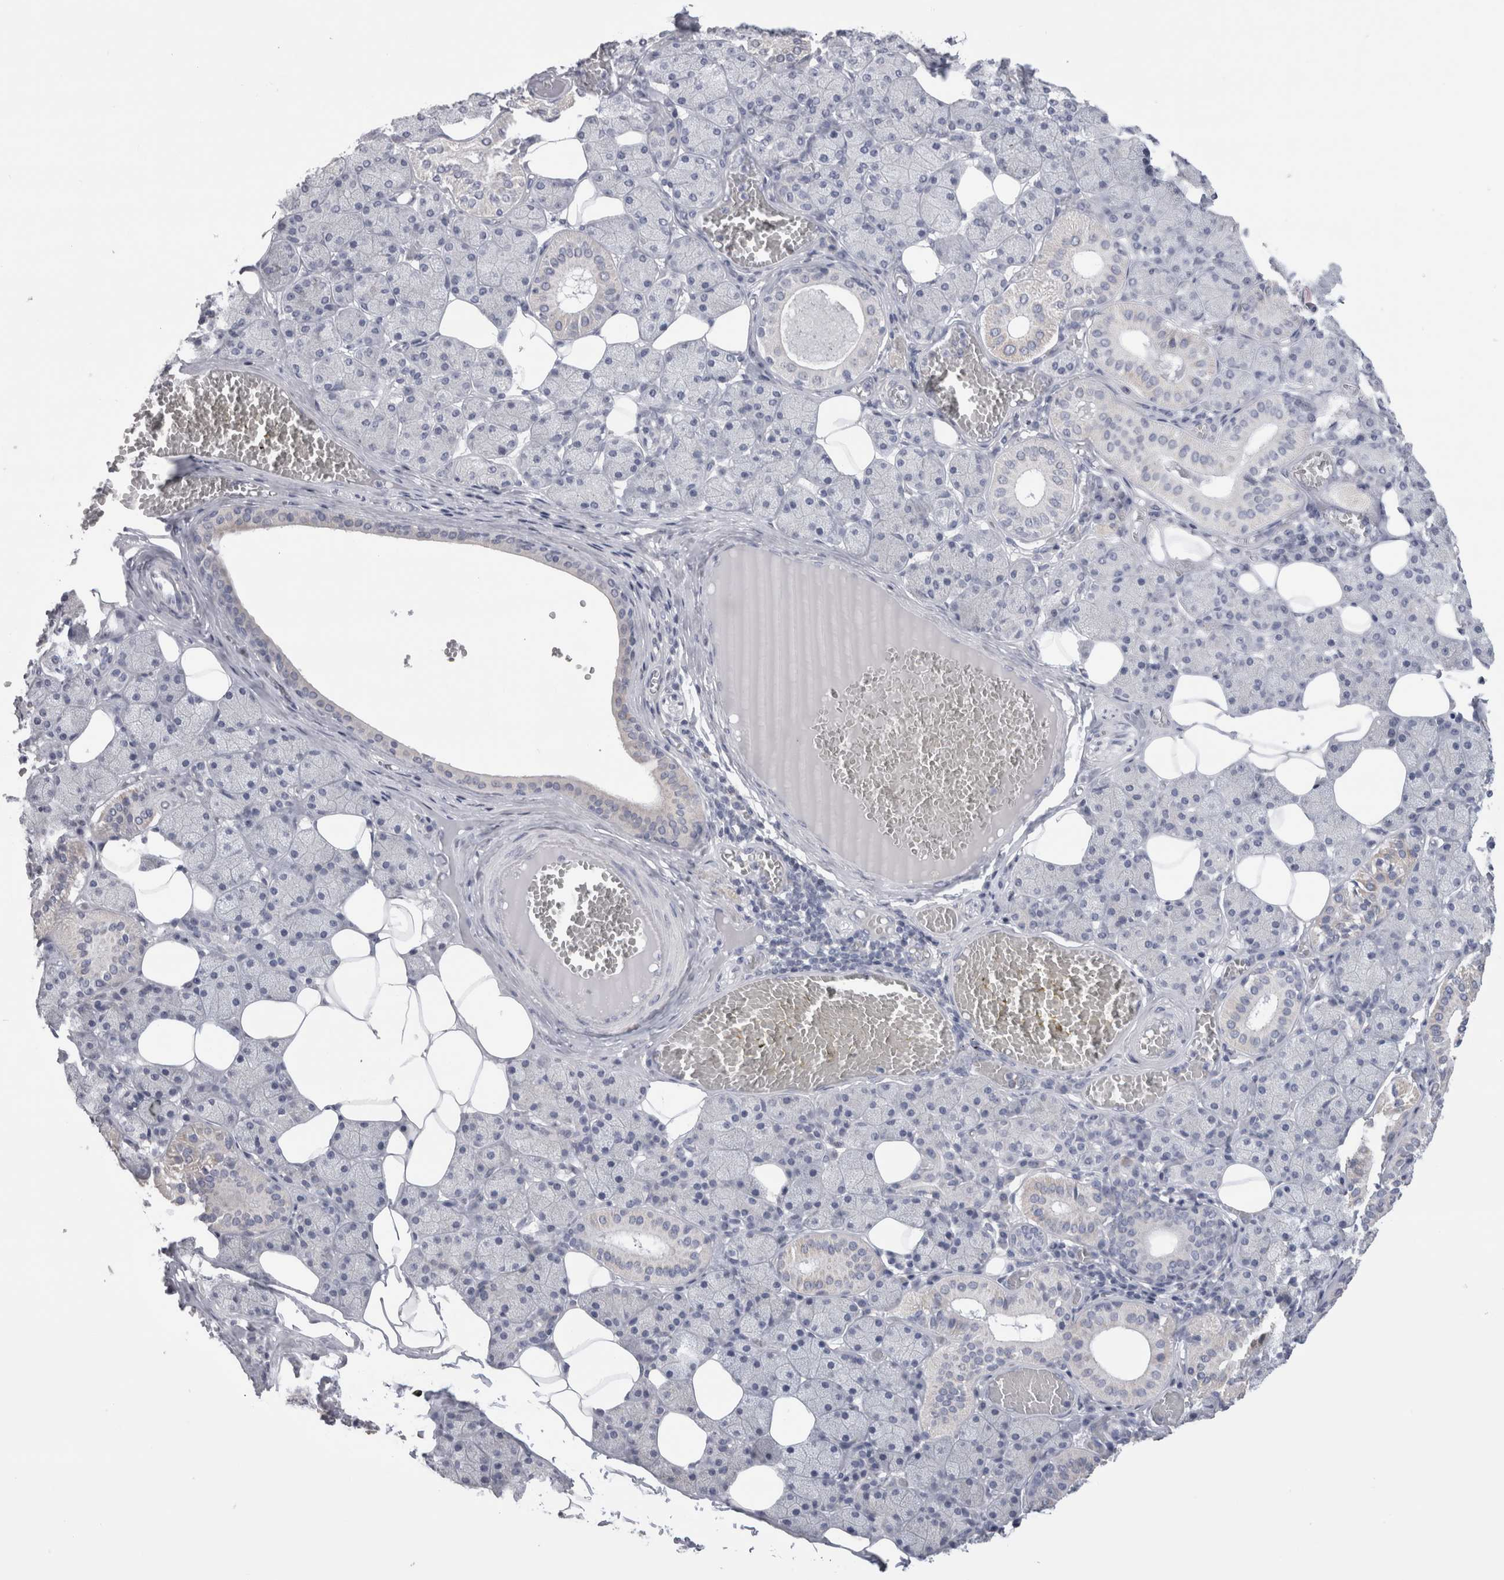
{"staining": {"intensity": "negative", "quantity": "none", "location": "none"}, "tissue": "salivary gland", "cell_type": "Glandular cells", "image_type": "normal", "snomed": [{"axis": "morphology", "description": "Normal tissue, NOS"}, {"axis": "topography", "description": "Salivary gland"}], "caption": "DAB immunohistochemical staining of unremarkable human salivary gland shows no significant staining in glandular cells. Nuclei are stained in blue.", "gene": "DHRS4", "patient": {"sex": "female", "age": 33}}